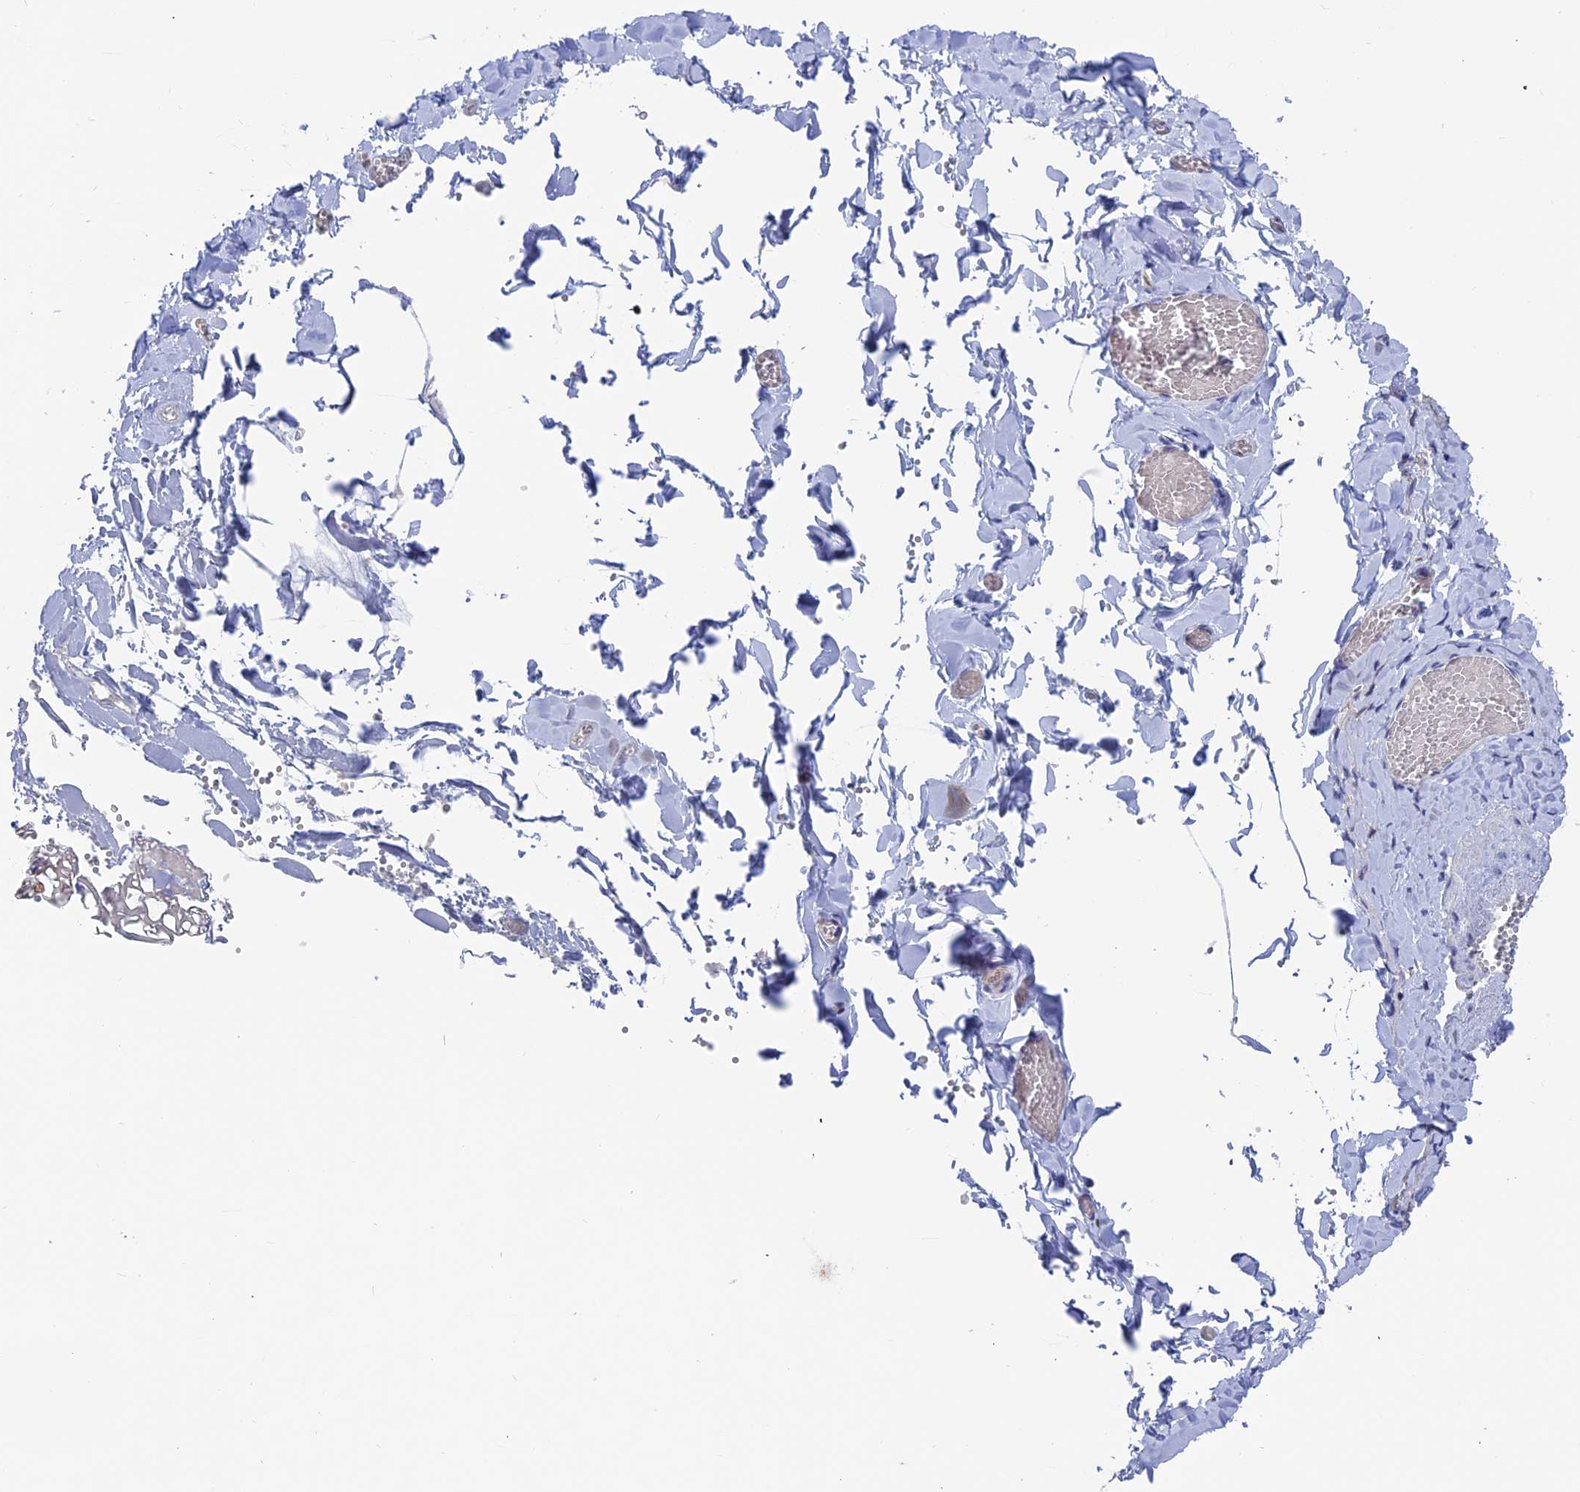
{"staining": {"intensity": "negative", "quantity": "none", "location": "none"}, "tissue": "adipose tissue", "cell_type": "Adipocytes", "image_type": "normal", "snomed": [{"axis": "morphology", "description": "Normal tissue, NOS"}, {"axis": "topography", "description": "Gallbladder"}, {"axis": "topography", "description": "Peripheral nerve tissue"}], "caption": "This is an immunohistochemistry photomicrograph of normal adipose tissue. There is no positivity in adipocytes.", "gene": "IGBP1", "patient": {"sex": "male", "age": 38}}